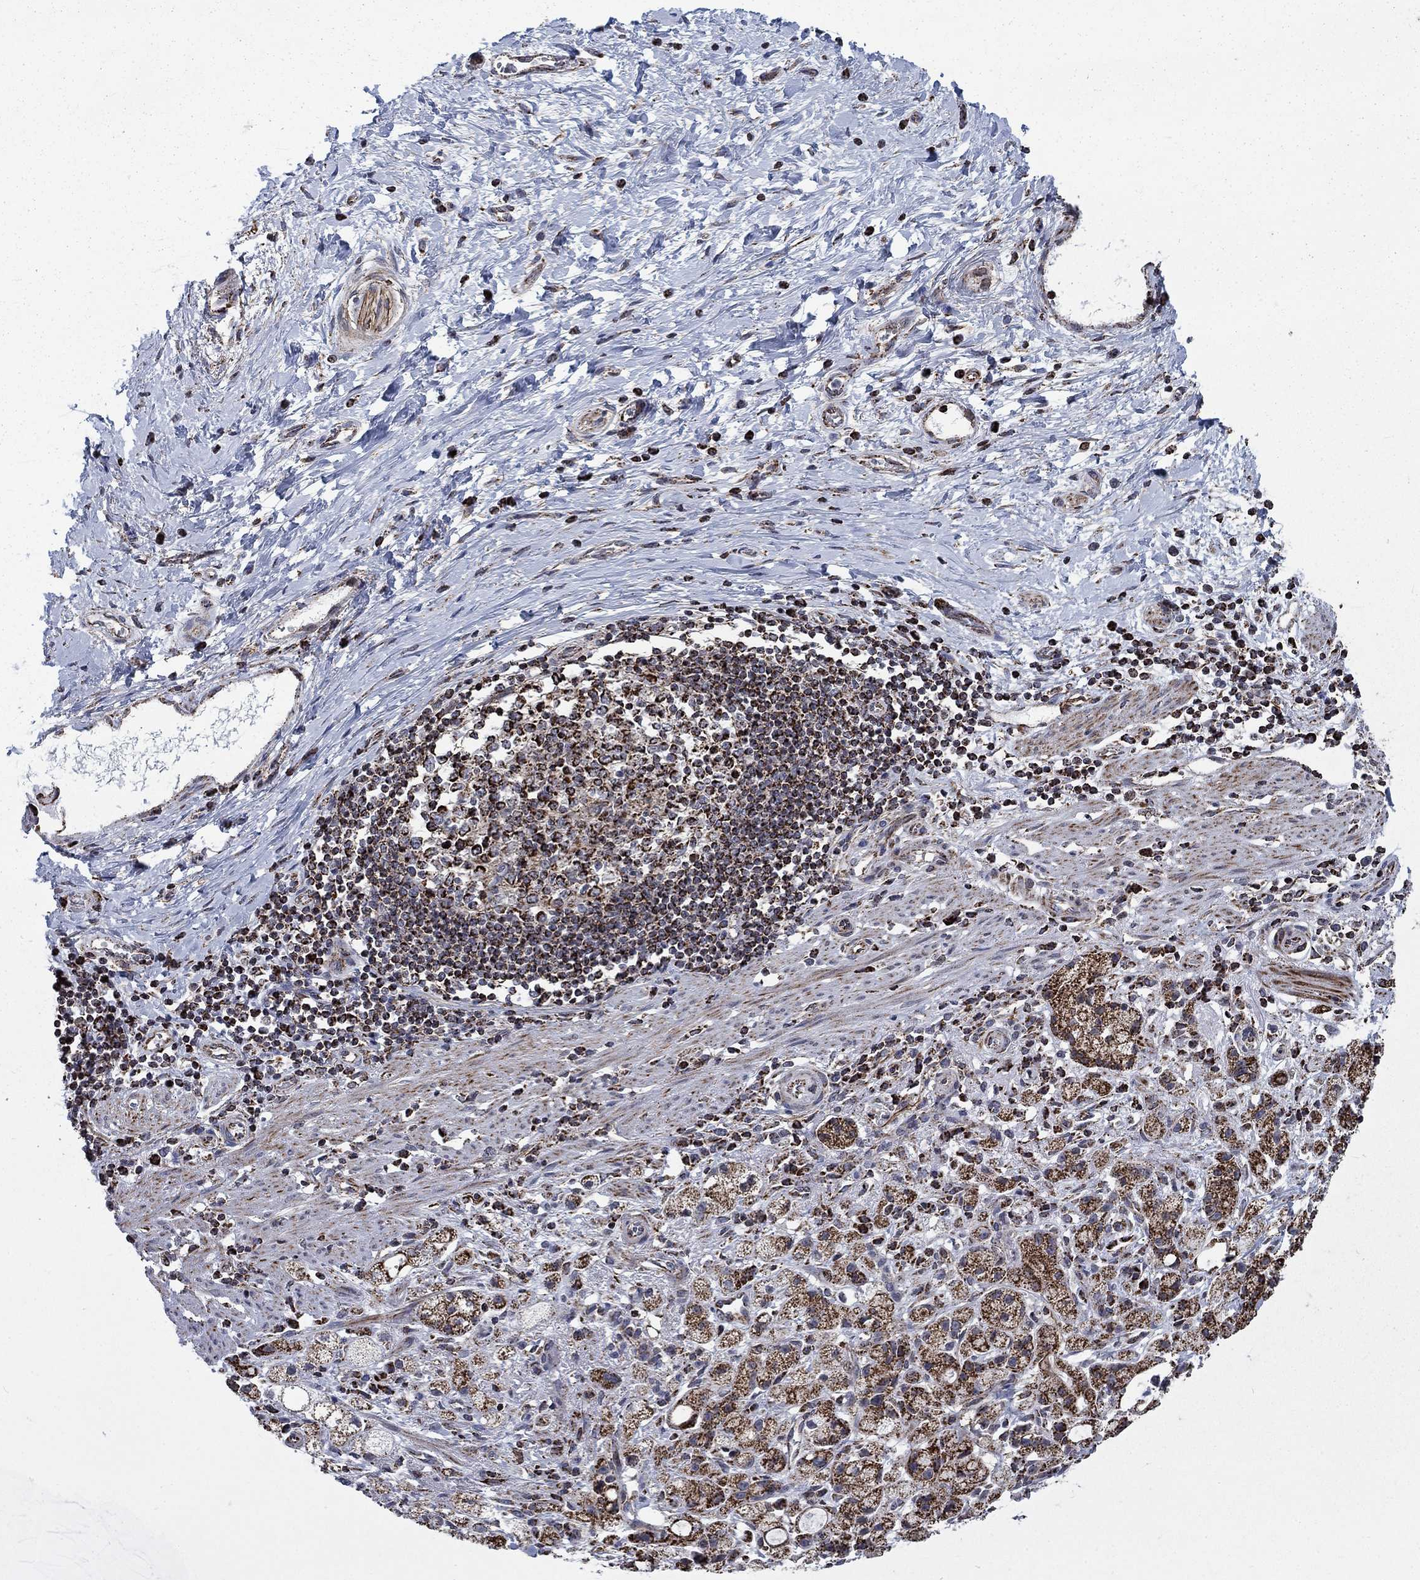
{"staining": {"intensity": "strong", "quantity": ">75%", "location": "cytoplasmic/membranous"}, "tissue": "stomach cancer", "cell_type": "Tumor cells", "image_type": "cancer", "snomed": [{"axis": "morphology", "description": "Adenocarcinoma, NOS"}, {"axis": "topography", "description": "Stomach"}], "caption": "This histopathology image shows stomach cancer (adenocarcinoma) stained with immunohistochemistry (IHC) to label a protein in brown. The cytoplasmic/membranous of tumor cells show strong positivity for the protein. Nuclei are counter-stained blue.", "gene": "MOAP1", "patient": {"sex": "male", "age": 58}}